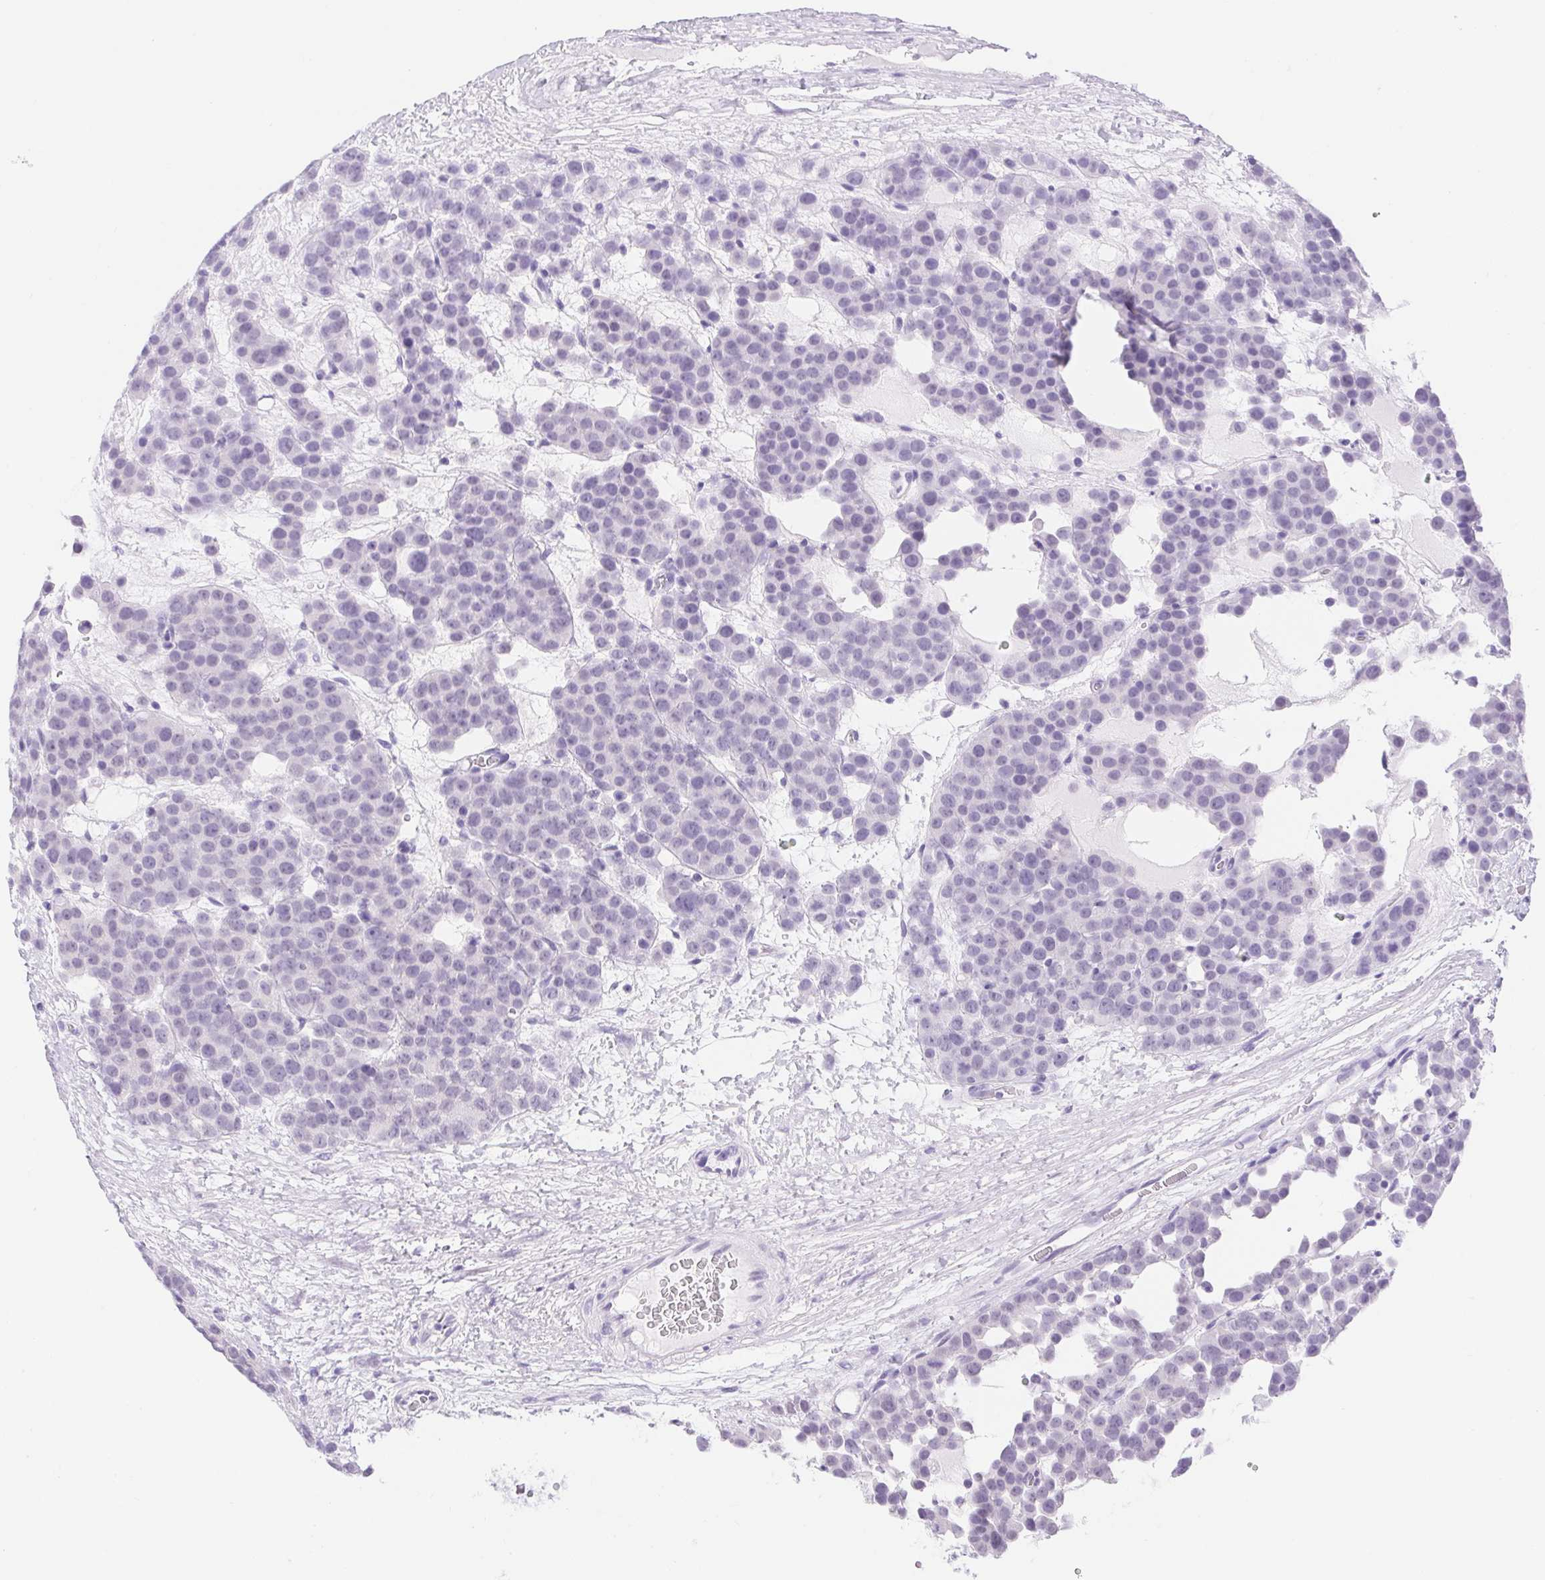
{"staining": {"intensity": "negative", "quantity": "none", "location": "none"}, "tissue": "testis cancer", "cell_type": "Tumor cells", "image_type": "cancer", "snomed": [{"axis": "morphology", "description": "Seminoma, NOS"}, {"axis": "topography", "description": "Testis"}], "caption": "Immunohistochemistry image of seminoma (testis) stained for a protein (brown), which exhibits no staining in tumor cells.", "gene": "CAND1", "patient": {"sex": "male", "age": 71}}